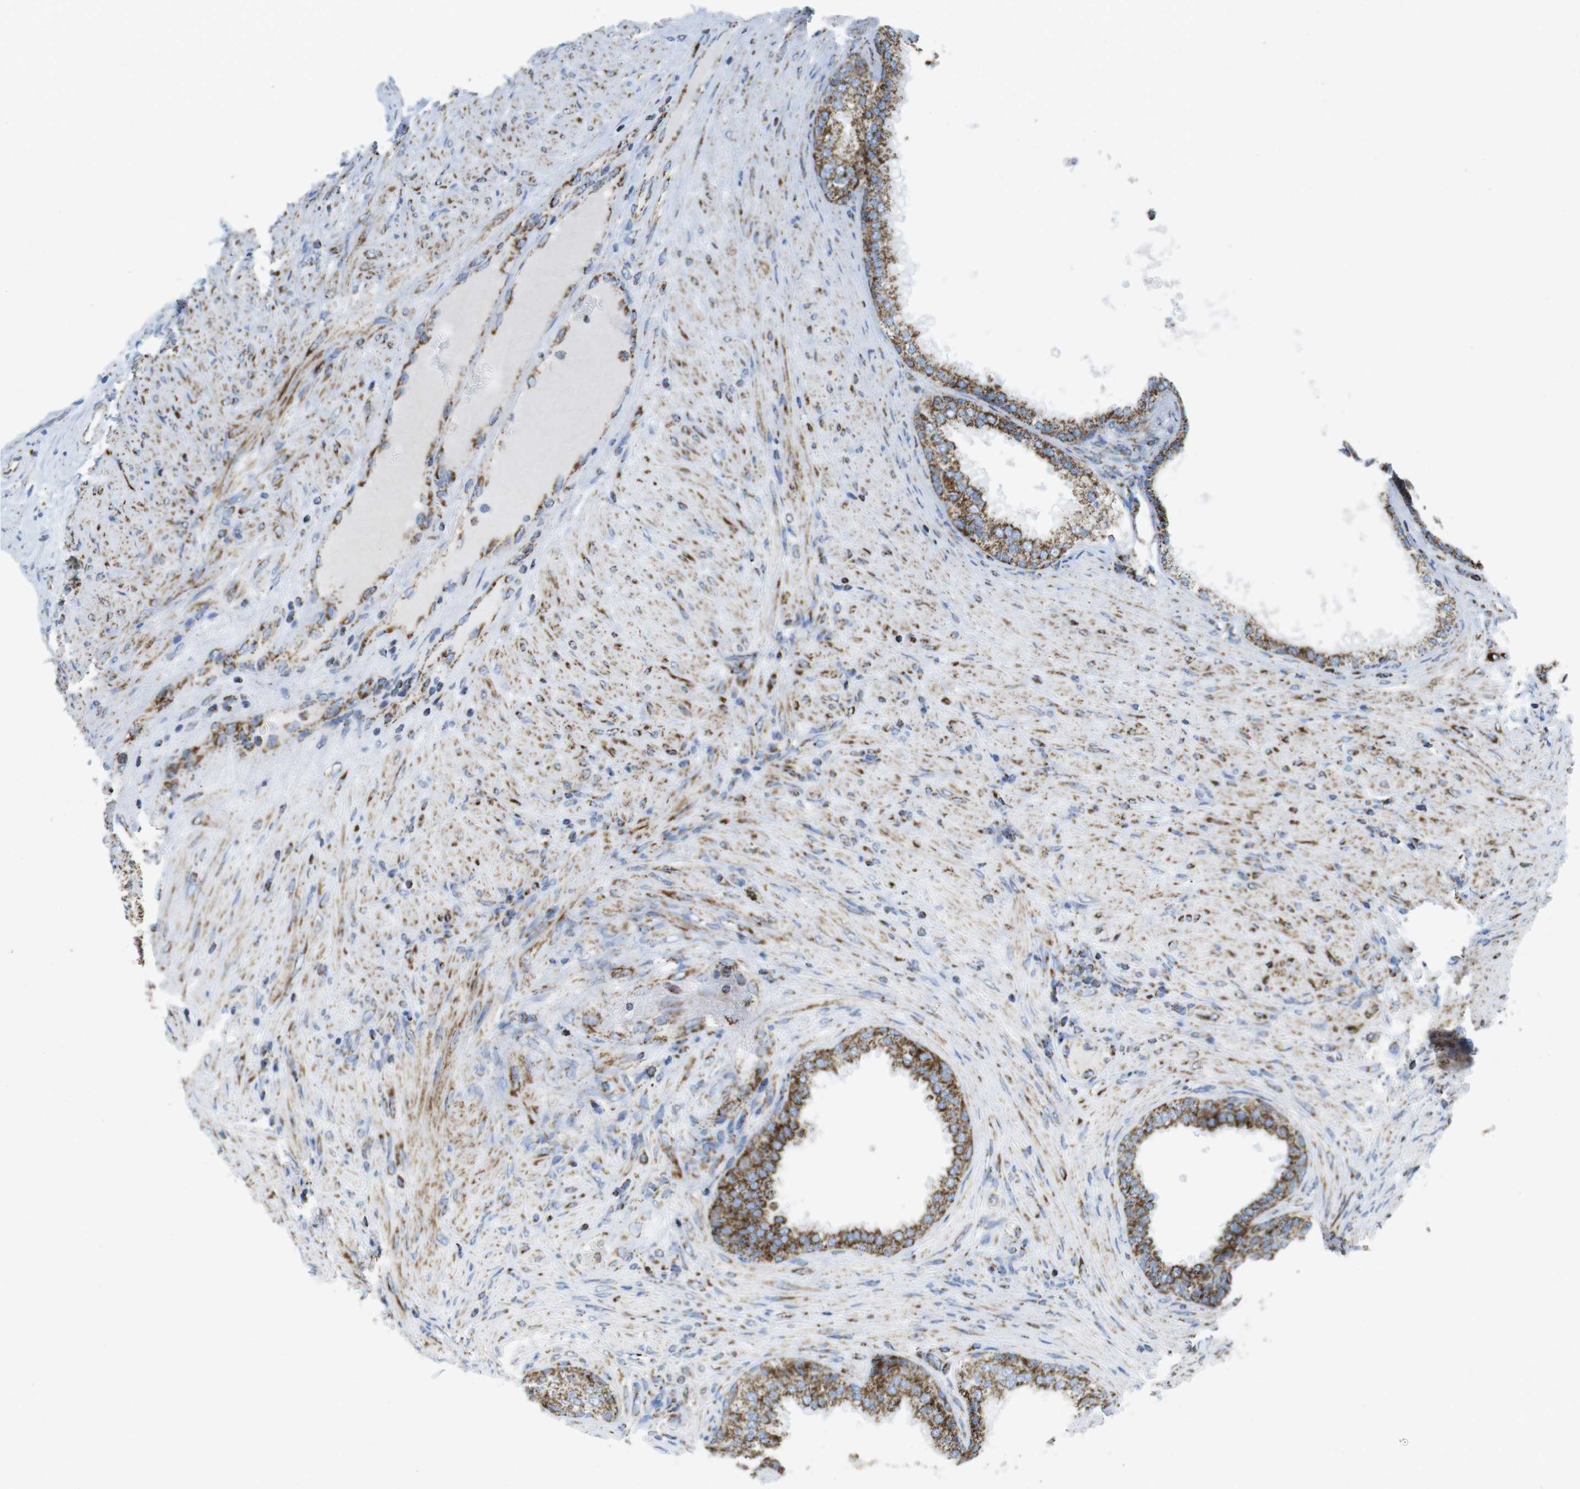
{"staining": {"intensity": "strong", "quantity": "25%-75%", "location": "cytoplasmic/membranous"}, "tissue": "prostate", "cell_type": "Glandular cells", "image_type": "normal", "snomed": [{"axis": "morphology", "description": "Normal tissue, NOS"}, {"axis": "topography", "description": "Prostate"}], "caption": "Immunohistochemical staining of unremarkable prostate displays 25%-75% levels of strong cytoplasmic/membranous protein staining in about 25%-75% of glandular cells. The staining was performed using DAB (3,3'-diaminobenzidine) to visualize the protein expression in brown, while the nuclei were stained in blue with hematoxylin (Magnification: 20x).", "gene": "ATP5PO", "patient": {"sex": "male", "age": 76}}